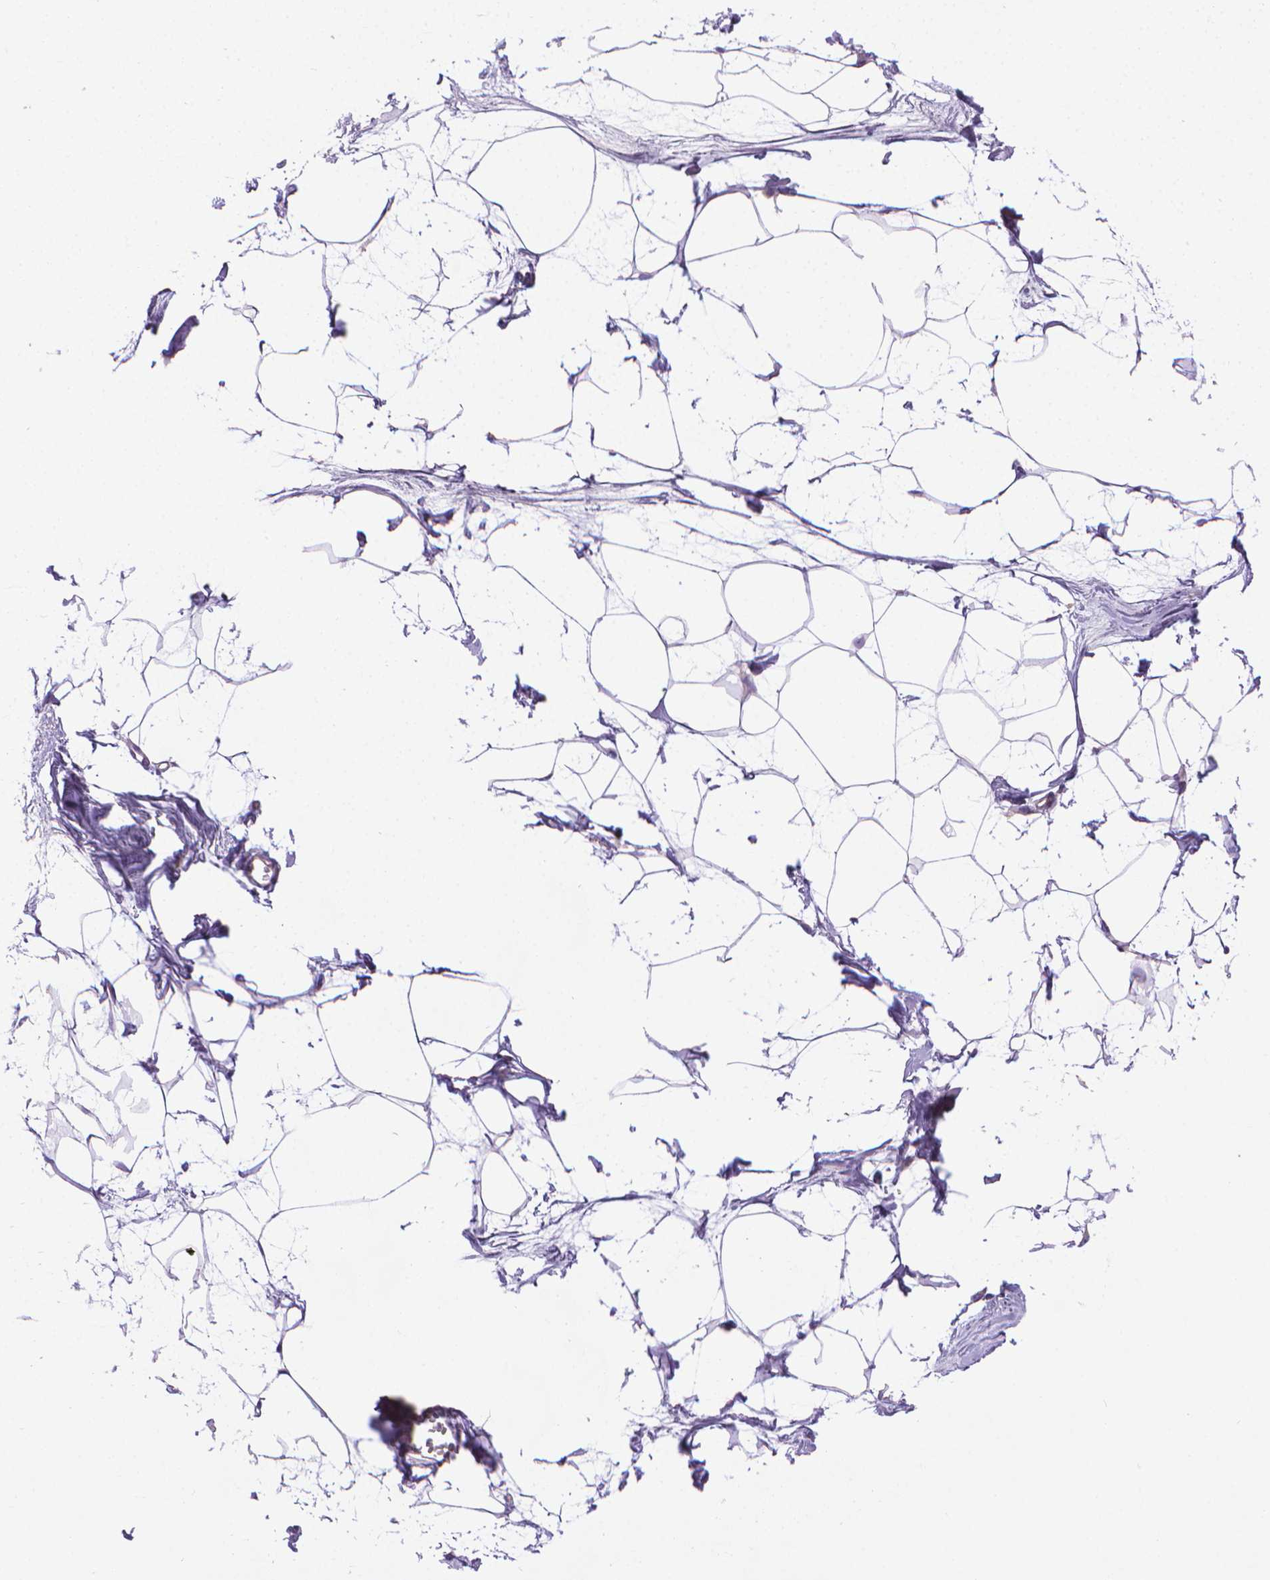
{"staining": {"intensity": "negative", "quantity": "none", "location": "none"}, "tissue": "breast", "cell_type": "Adipocytes", "image_type": "normal", "snomed": [{"axis": "morphology", "description": "Normal tissue, NOS"}, {"axis": "topography", "description": "Breast"}], "caption": "IHC of normal breast shows no positivity in adipocytes. (Brightfield microscopy of DAB immunohistochemistry at high magnification).", "gene": "SLC51B", "patient": {"sex": "female", "age": 45}}